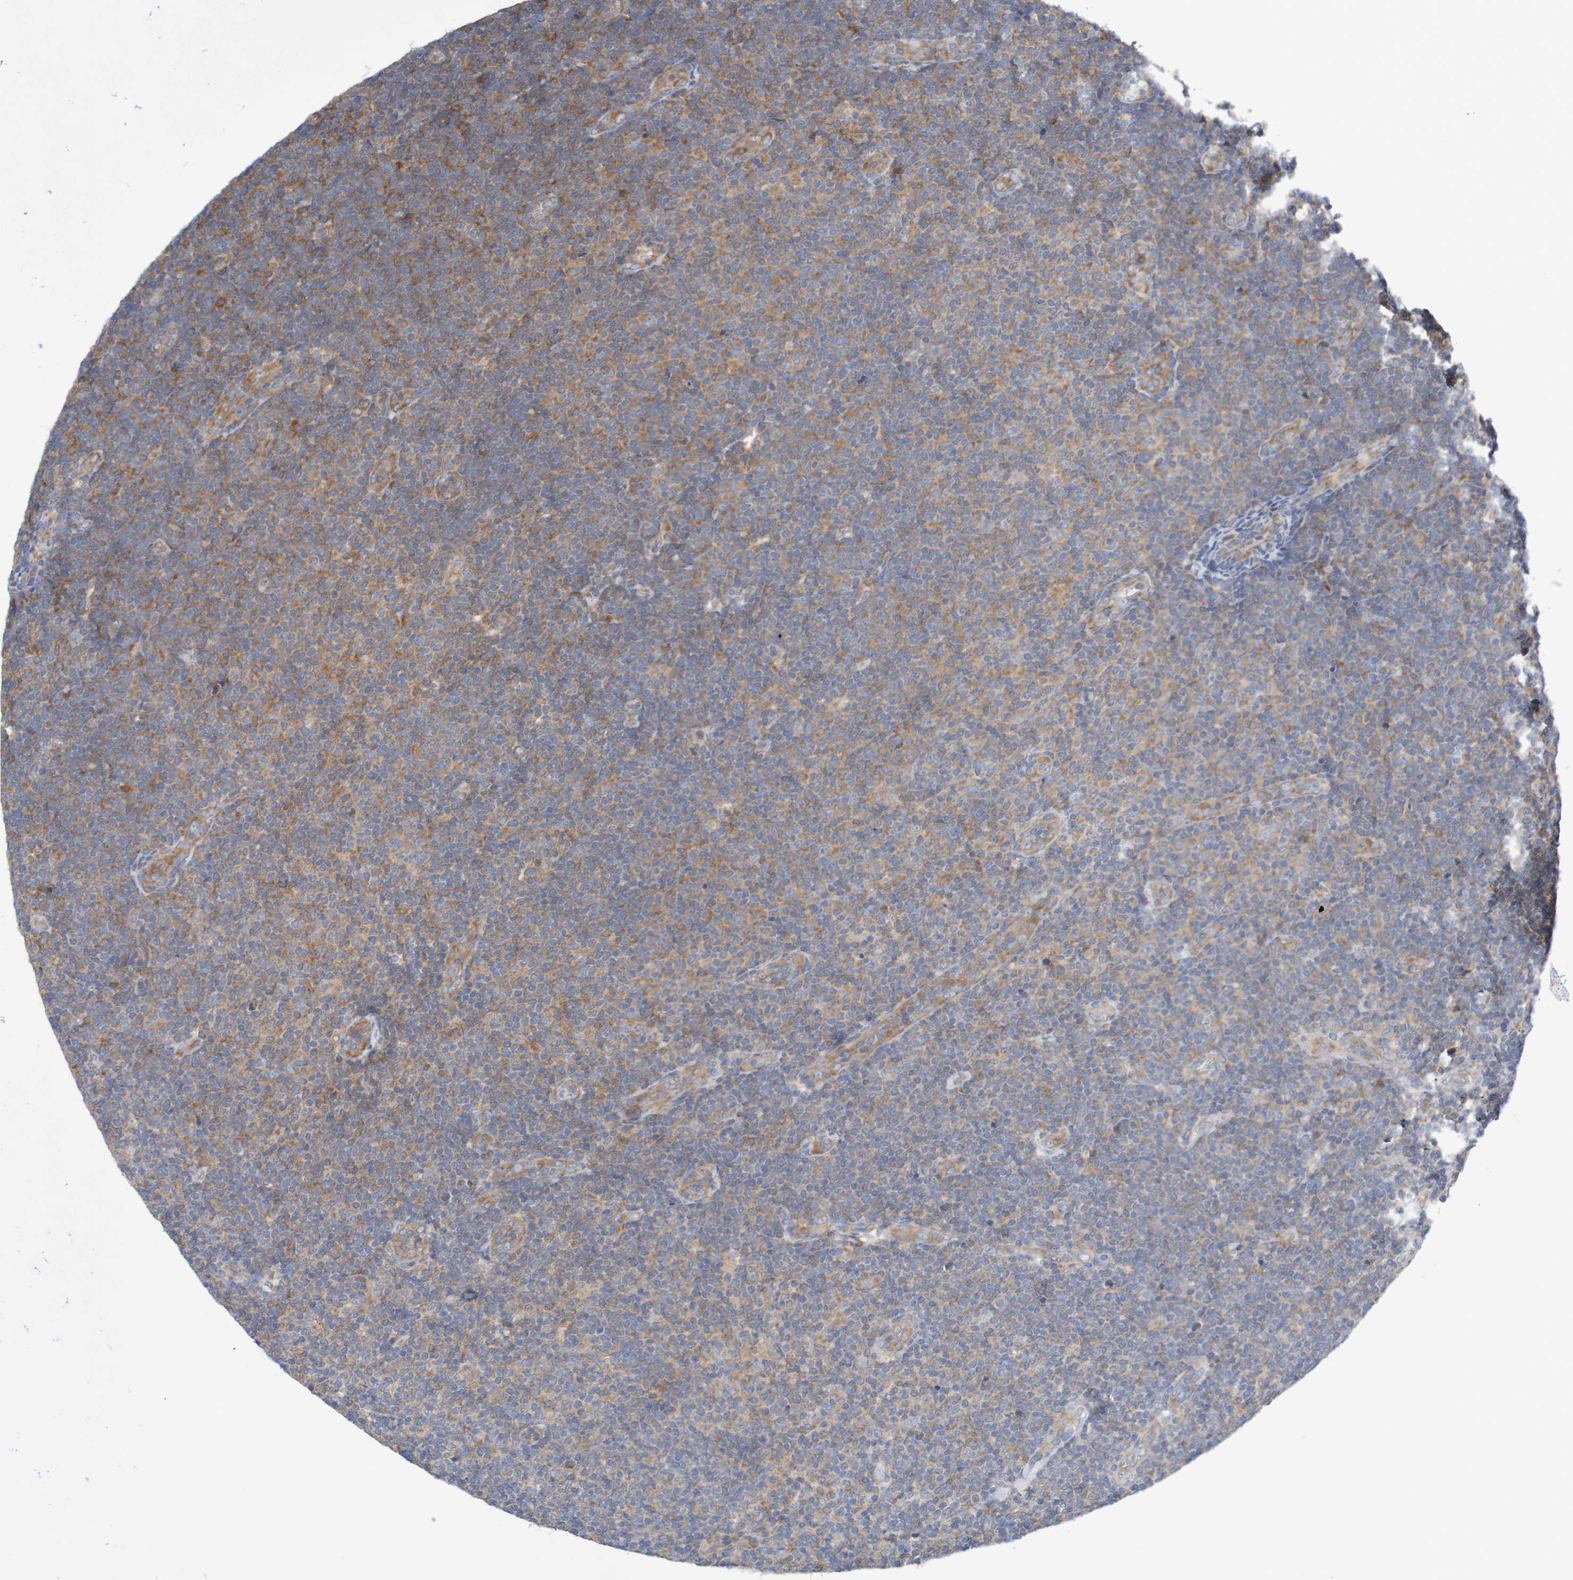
{"staining": {"intensity": "moderate", "quantity": "25%-75%", "location": "cytoplasmic/membranous"}, "tissue": "lymphoma", "cell_type": "Tumor cells", "image_type": "cancer", "snomed": [{"axis": "morphology", "description": "Malignant lymphoma, non-Hodgkin's type, Low grade"}, {"axis": "topography", "description": "Lymph node"}], "caption": "Lymphoma stained with a protein marker demonstrates moderate staining in tumor cells.", "gene": "LRRC47", "patient": {"sex": "male", "age": 83}}